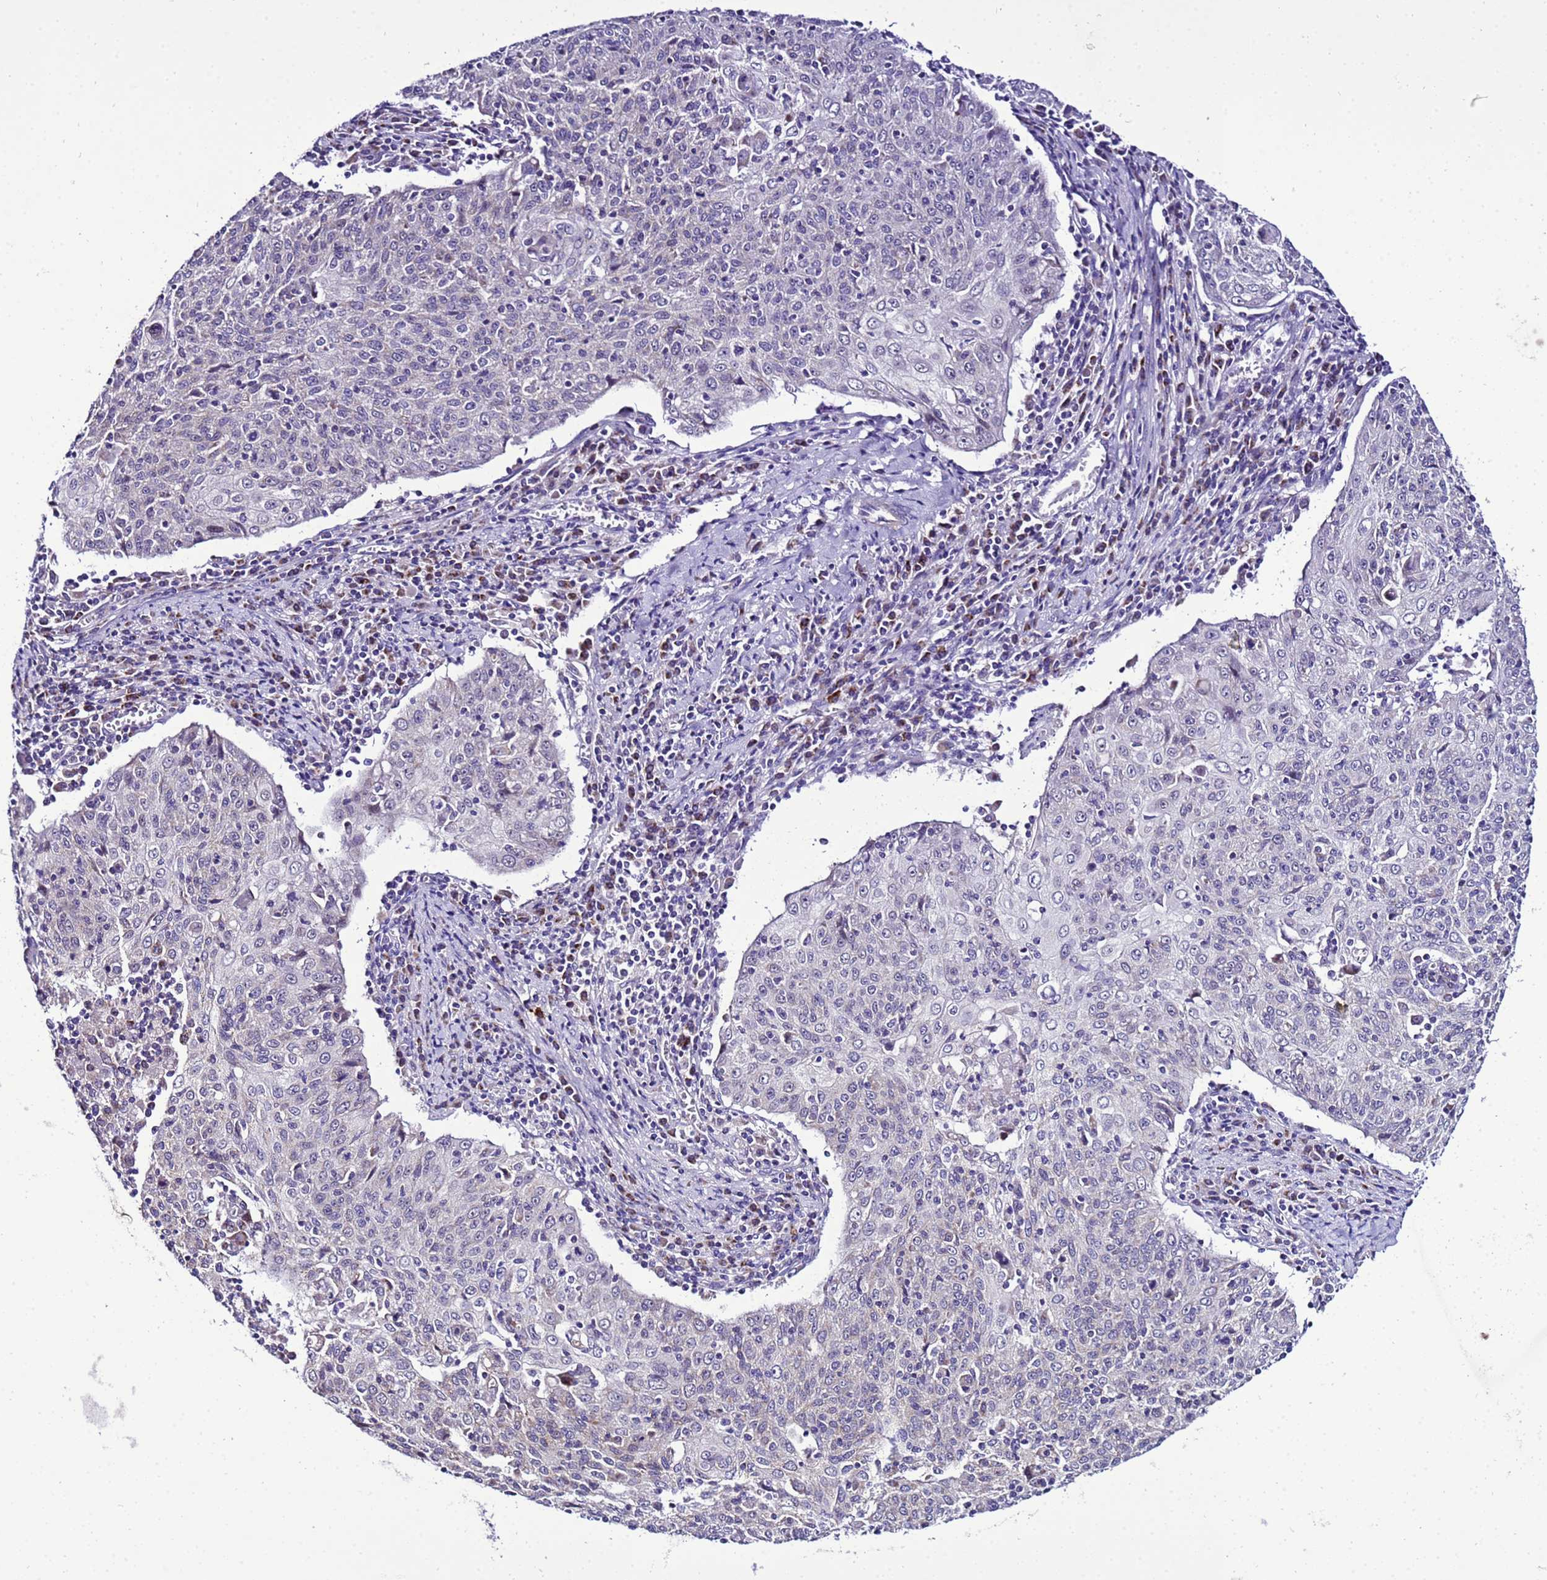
{"staining": {"intensity": "negative", "quantity": "none", "location": "none"}, "tissue": "cervical cancer", "cell_type": "Tumor cells", "image_type": "cancer", "snomed": [{"axis": "morphology", "description": "Squamous cell carcinoma, NOS"}, {"axis": "topography", "description": "Cervix"}], "caption": "Protein analysis of squamous cell carcinoma (cervical) displays no significant positivity in tumor cells.", "gene": "DPH6", "patient": {"sex": "female", "age": 48}}